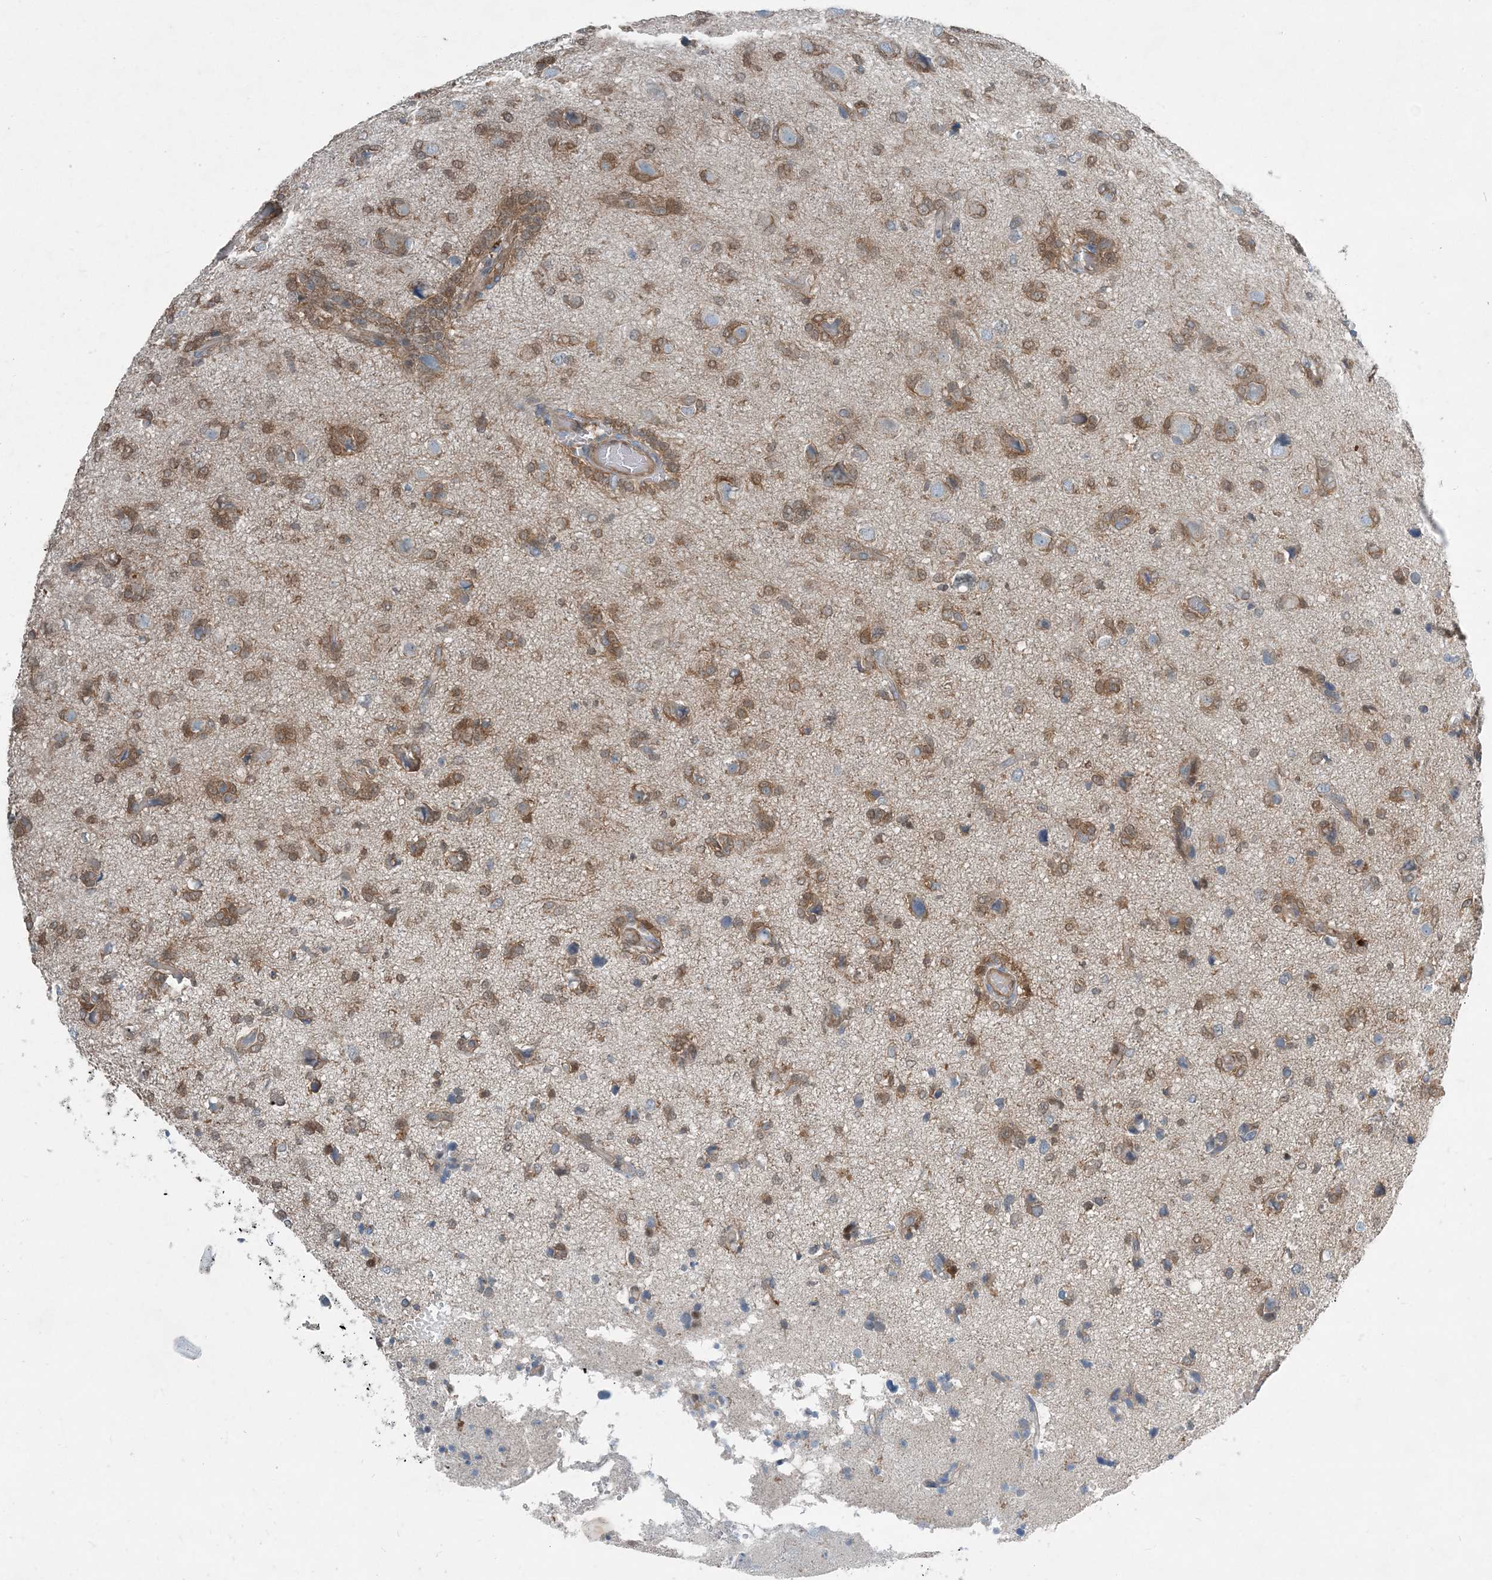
{"staining": {"intensity": "moderate", "quantity": "25%-75%", "location": "cytoplasmic/membranous"}, "tissue": "glioma", "cell_type": "Tumor cells", "image_type": "cancer", "snomed": [{"axis": "morphology", "description": "Glioma, malignant, High grade"}, {"axis": "topography", "description": "Brain"}], "caption": "The micrograph shows staining of malignant glioma (high-grade), revealing moderate cytoplasmic/membranous protein staining (brown color) within tumor cells.", "gene": "ARMH1", "patient": {"sex": "female", "age": 59}}